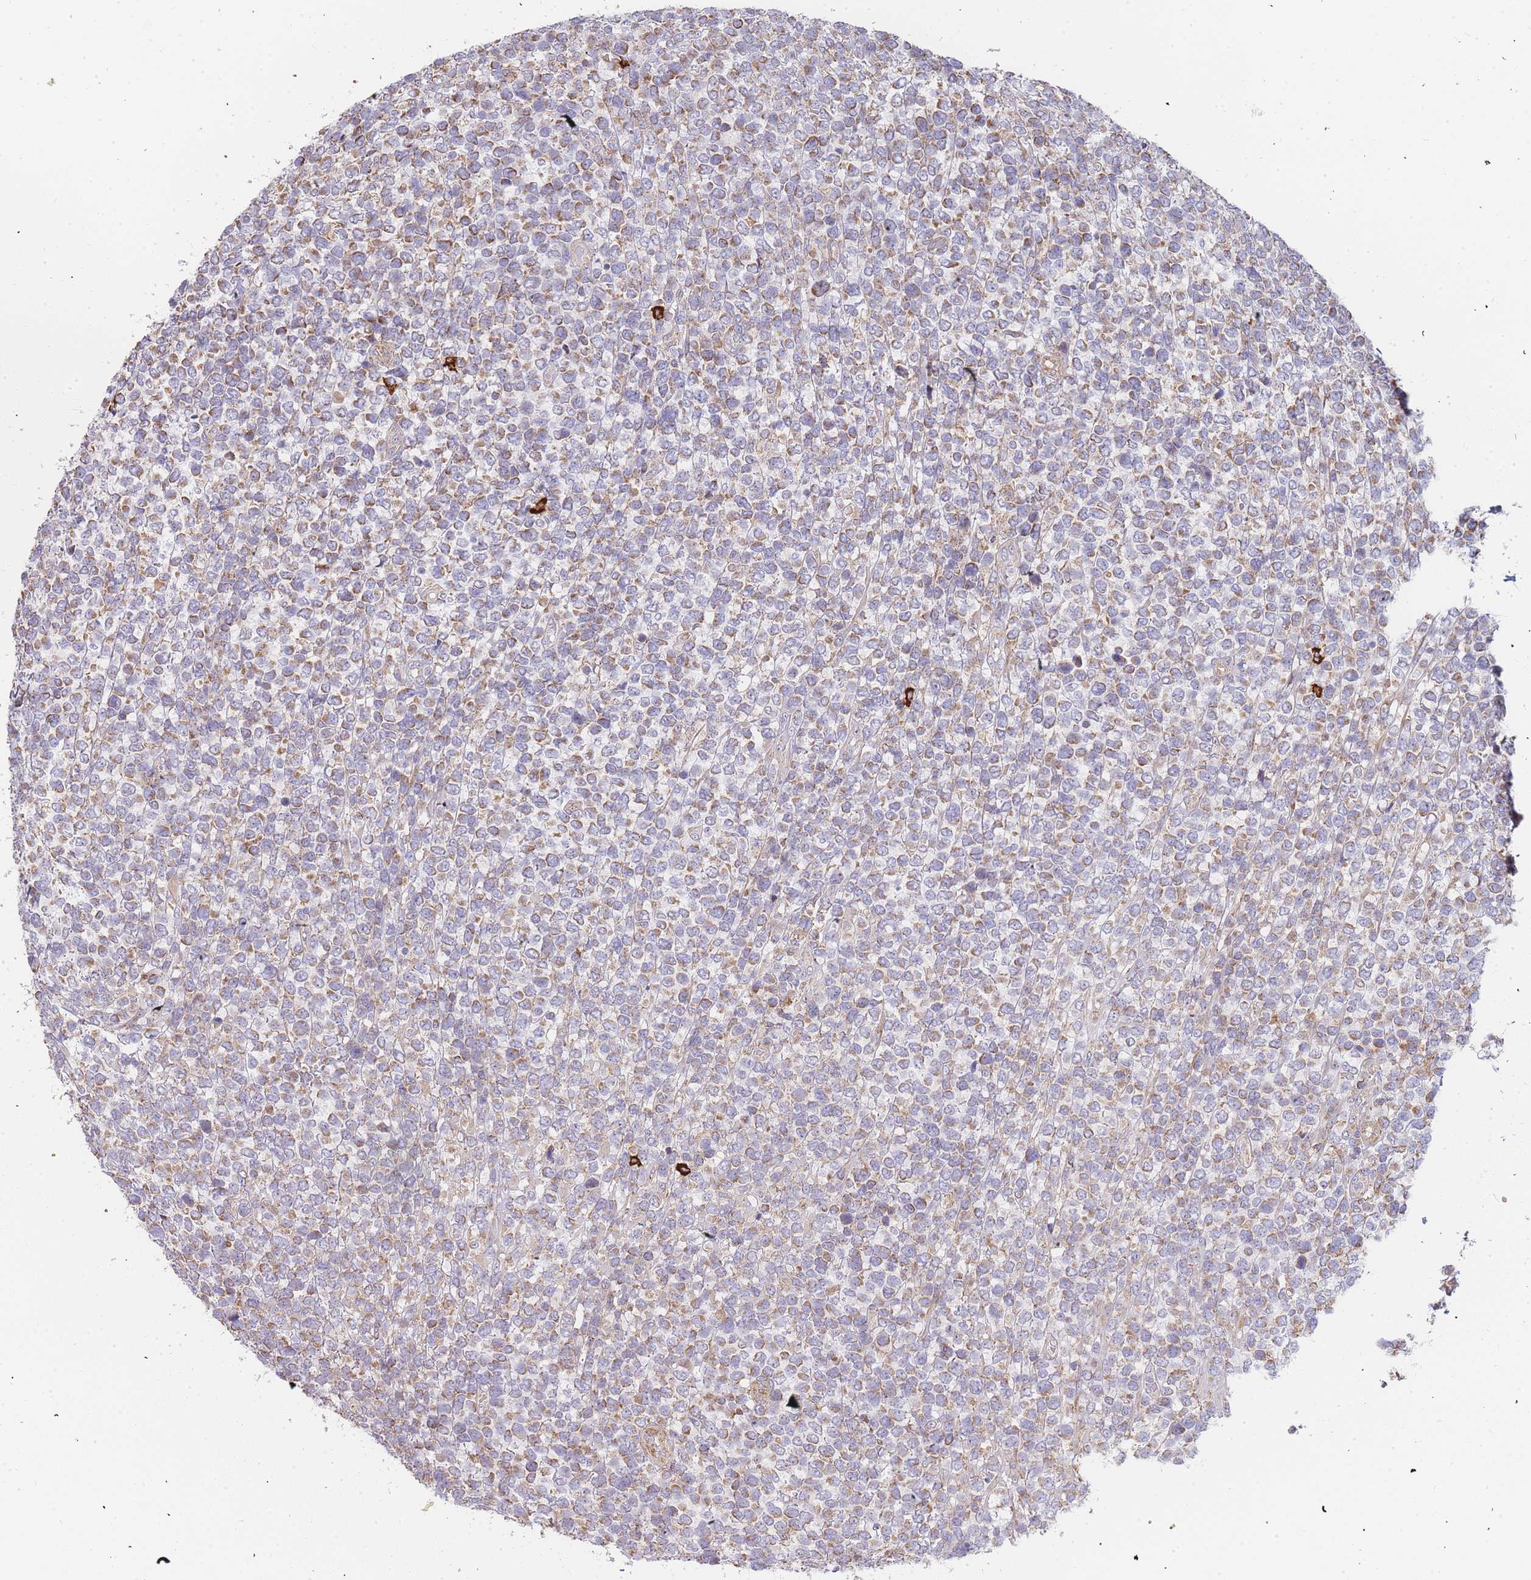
{"staining": {"intensity": "weak", "quantity": ">75%", "location": "cytoplasmic/membranous"}, "tissue": "lymphoma", "cell_type": "Tumor cells", "image_type": "cancer", "snomed": [{"axis": "morphology", "description": "Malignant lymphoma, non-Hodgkin's type, High grade"}, {"axis": "topography", "description": "Soft tissue"}], "caption": "Brown immunohistochemical staining in lymphoma shows weak cytoplasmic/membranous staining in about >75% of tumor cells.", "gene": "ADCY9", "patient": {"sex": "female", "age": 56}}